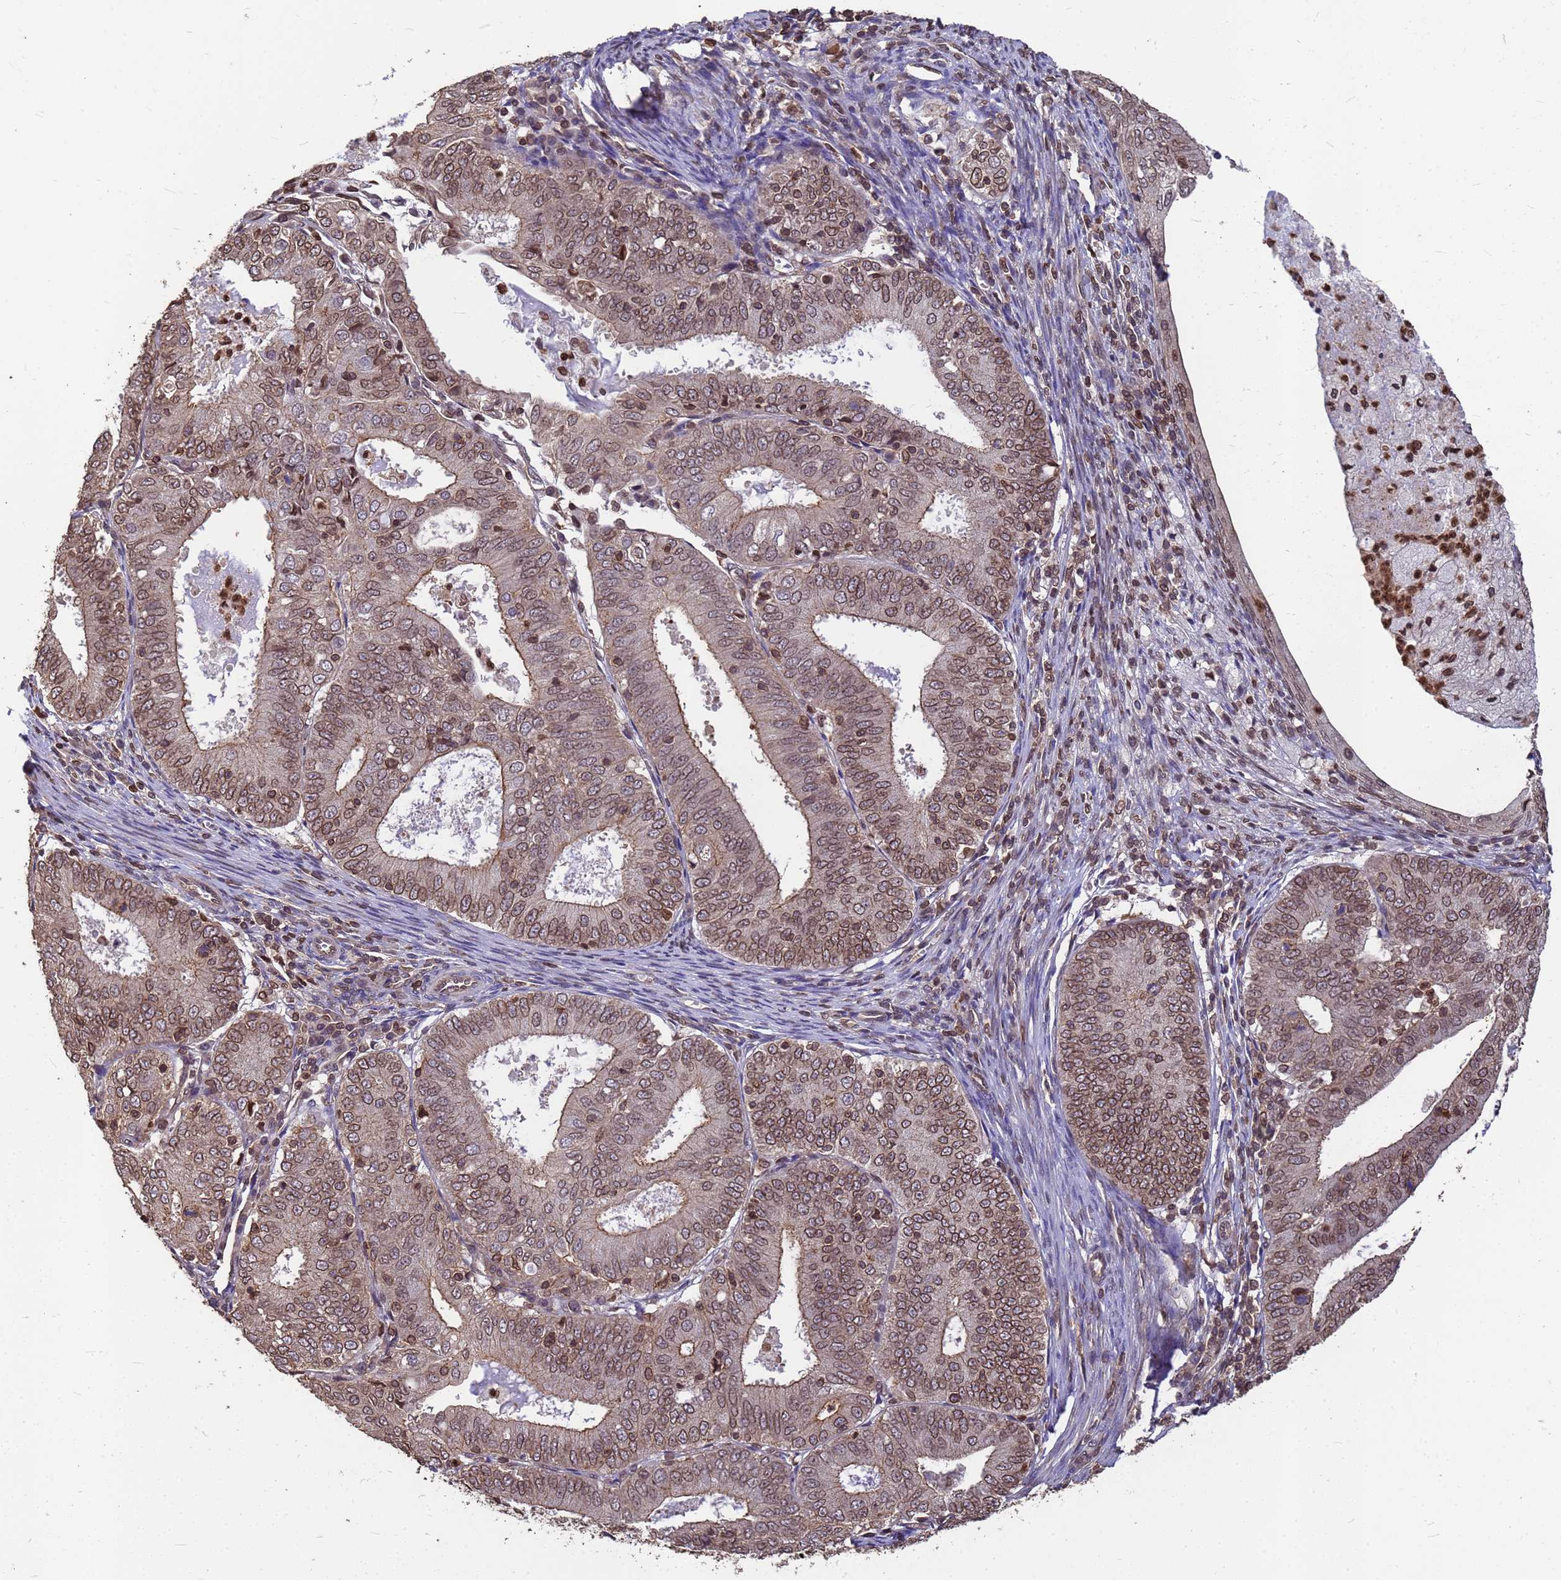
{"staining": {"intensity": "moderate", "quantity": ">75%", "location": "cytoplasmic/membranous,nuclear"}, "tissue": "endometrial cancer", "cell_type": "Tumor cells", "image_type": "cancer", "snomed": [{"axis": "morphology", "description": "Adenocarcinoma, NOS"}, {"axis": "topography", "description": "Endometrium"}], "caption": "This photomicrograph reveals IHC staining of human endometrial adenocarcinoma, with medium moderate cytoplasmic/membranous and nuclear positivity in about >75% of tumor cells.", "gene": "C1orf35", "patient": {"sex": "female", "age": 57}}